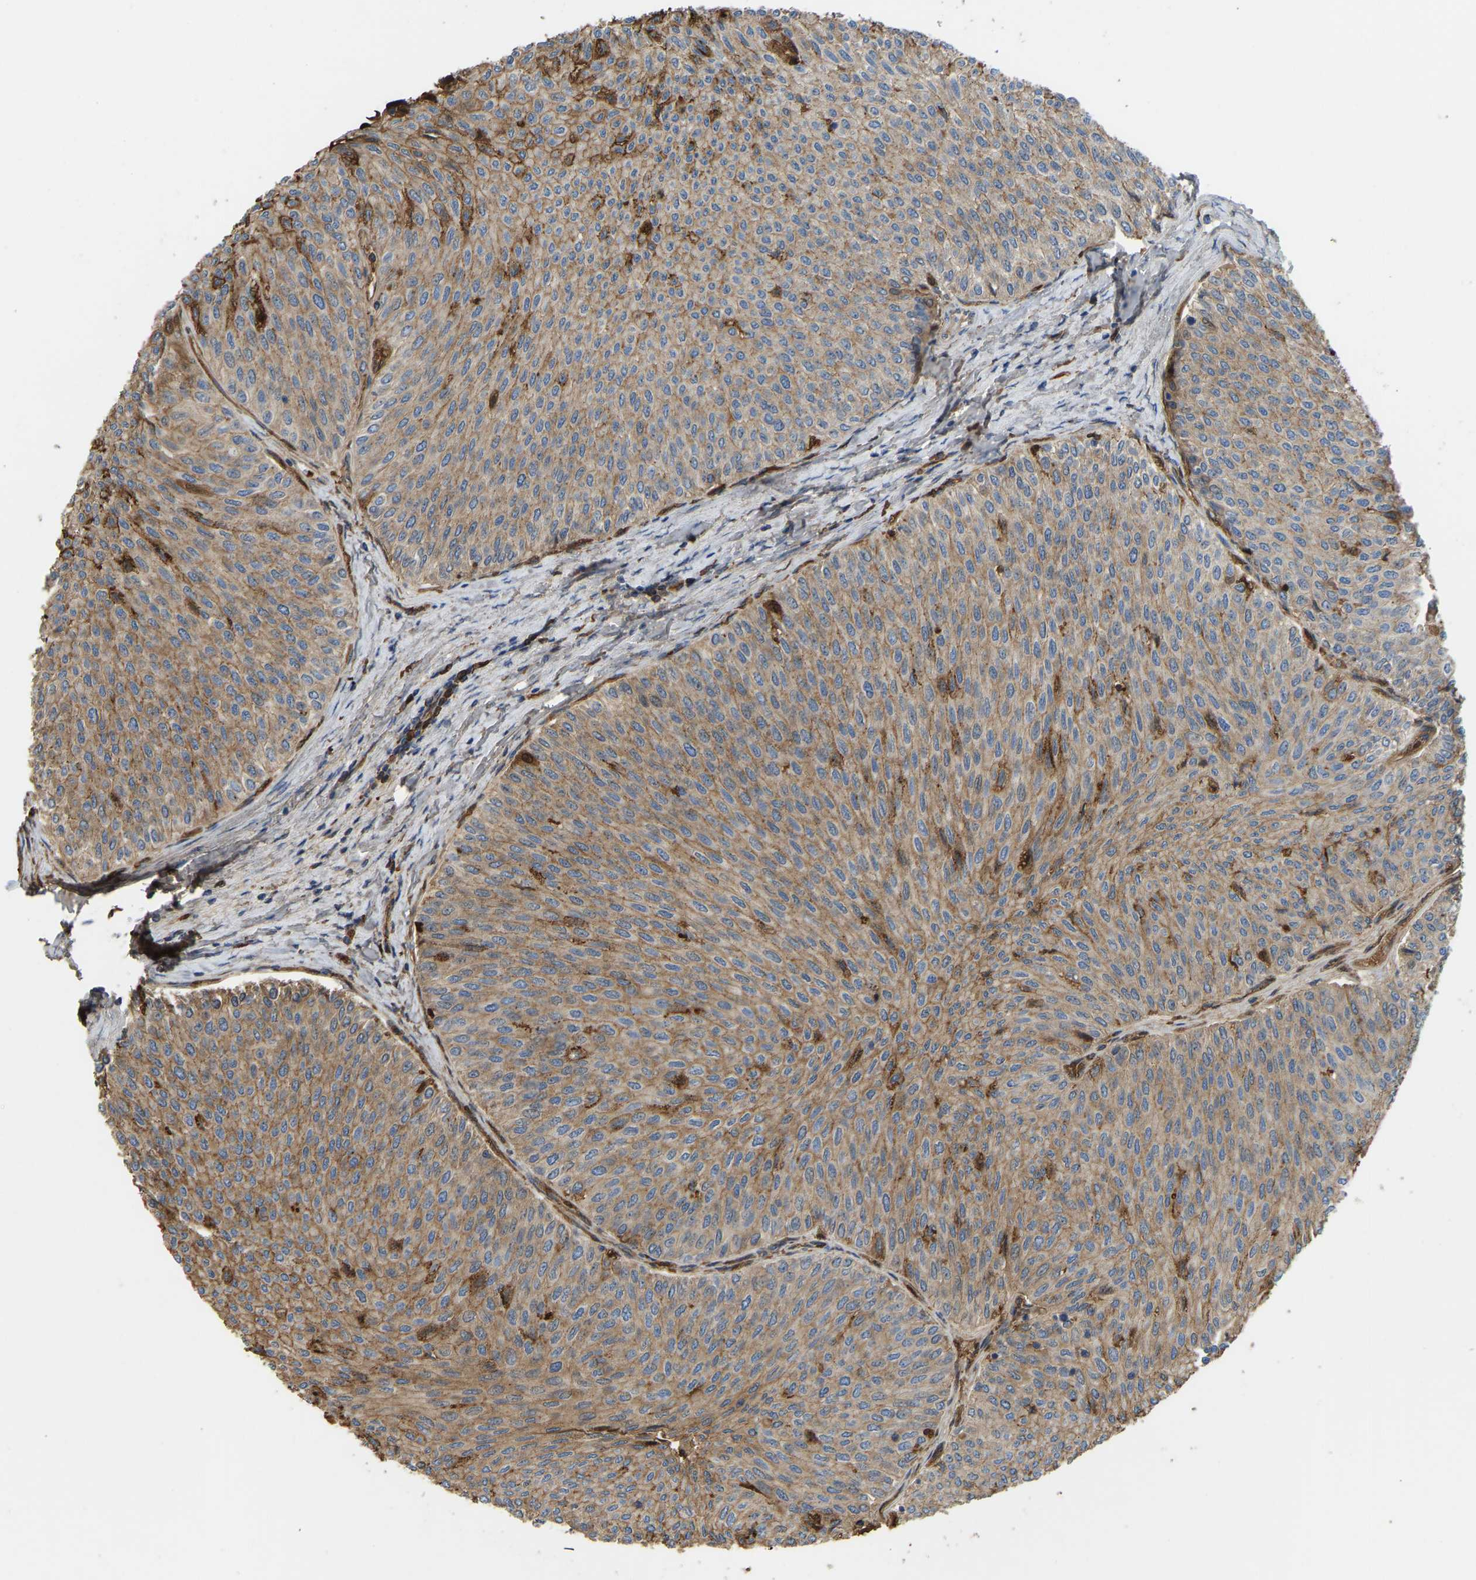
{"staining": {"intensity": "moderate", "quantity": ">75%", "location": "cytoplasmic/membranous"}, "tissue": "urothelial cancer", "cell_type": "Tumor cells", "image_type": "cancer", "snomed": [{"axis": "morphology", "description": "Urothelial carcinoma, Low grade"}, {"axis": "topography", "description": "Urinary bladder"}], "caption": "Immunohistochemical staining of human urothelial carcinoma (low-grade) demonstrates medium levels of moderate cytoplasmic/membranous staining in approximately >75% of tumor cells.", "gene": "VCPKMT", "patient": {"sex": "male", "age": 78}}